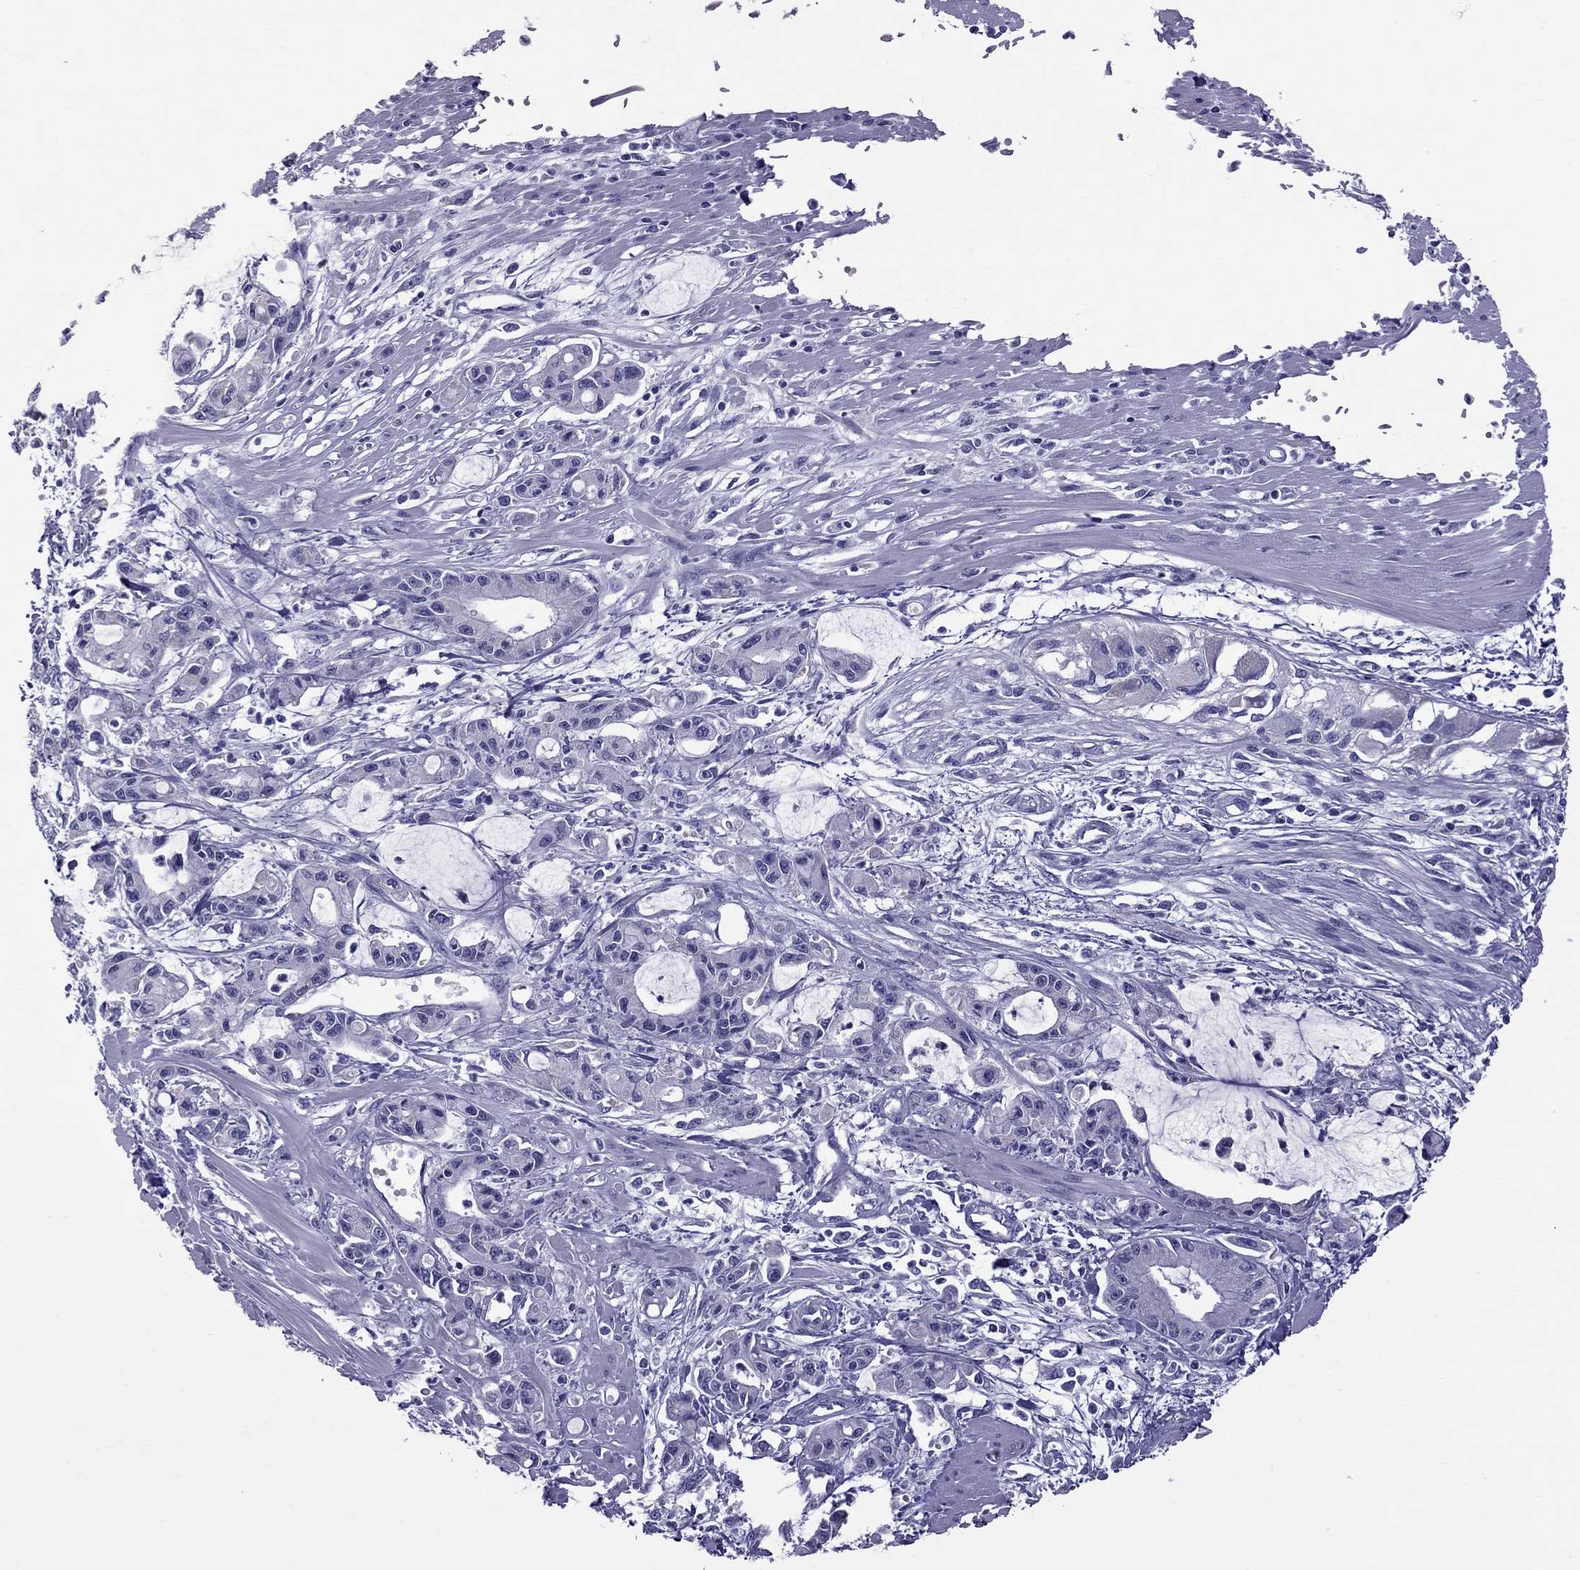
{"staining": {"intensity": "negative", "quantity": "none", "location": "none"}, "tissue": "pancreatic cancer", "cell_type": "Tumor cells", "image_type": "cancer", "snomed": [{"axis": "morphology", "description": "Adenocarcinoma, NOS"}, {"axis": "topography", "description": "Pancreas"}], "caption": "Human pancreatic adenocarcinoma stained for a protein using immunohistochemistry displays no staining in tumor cells.", "gene": "TTLL13", "patient": {"sex": "male", "age": 48}}